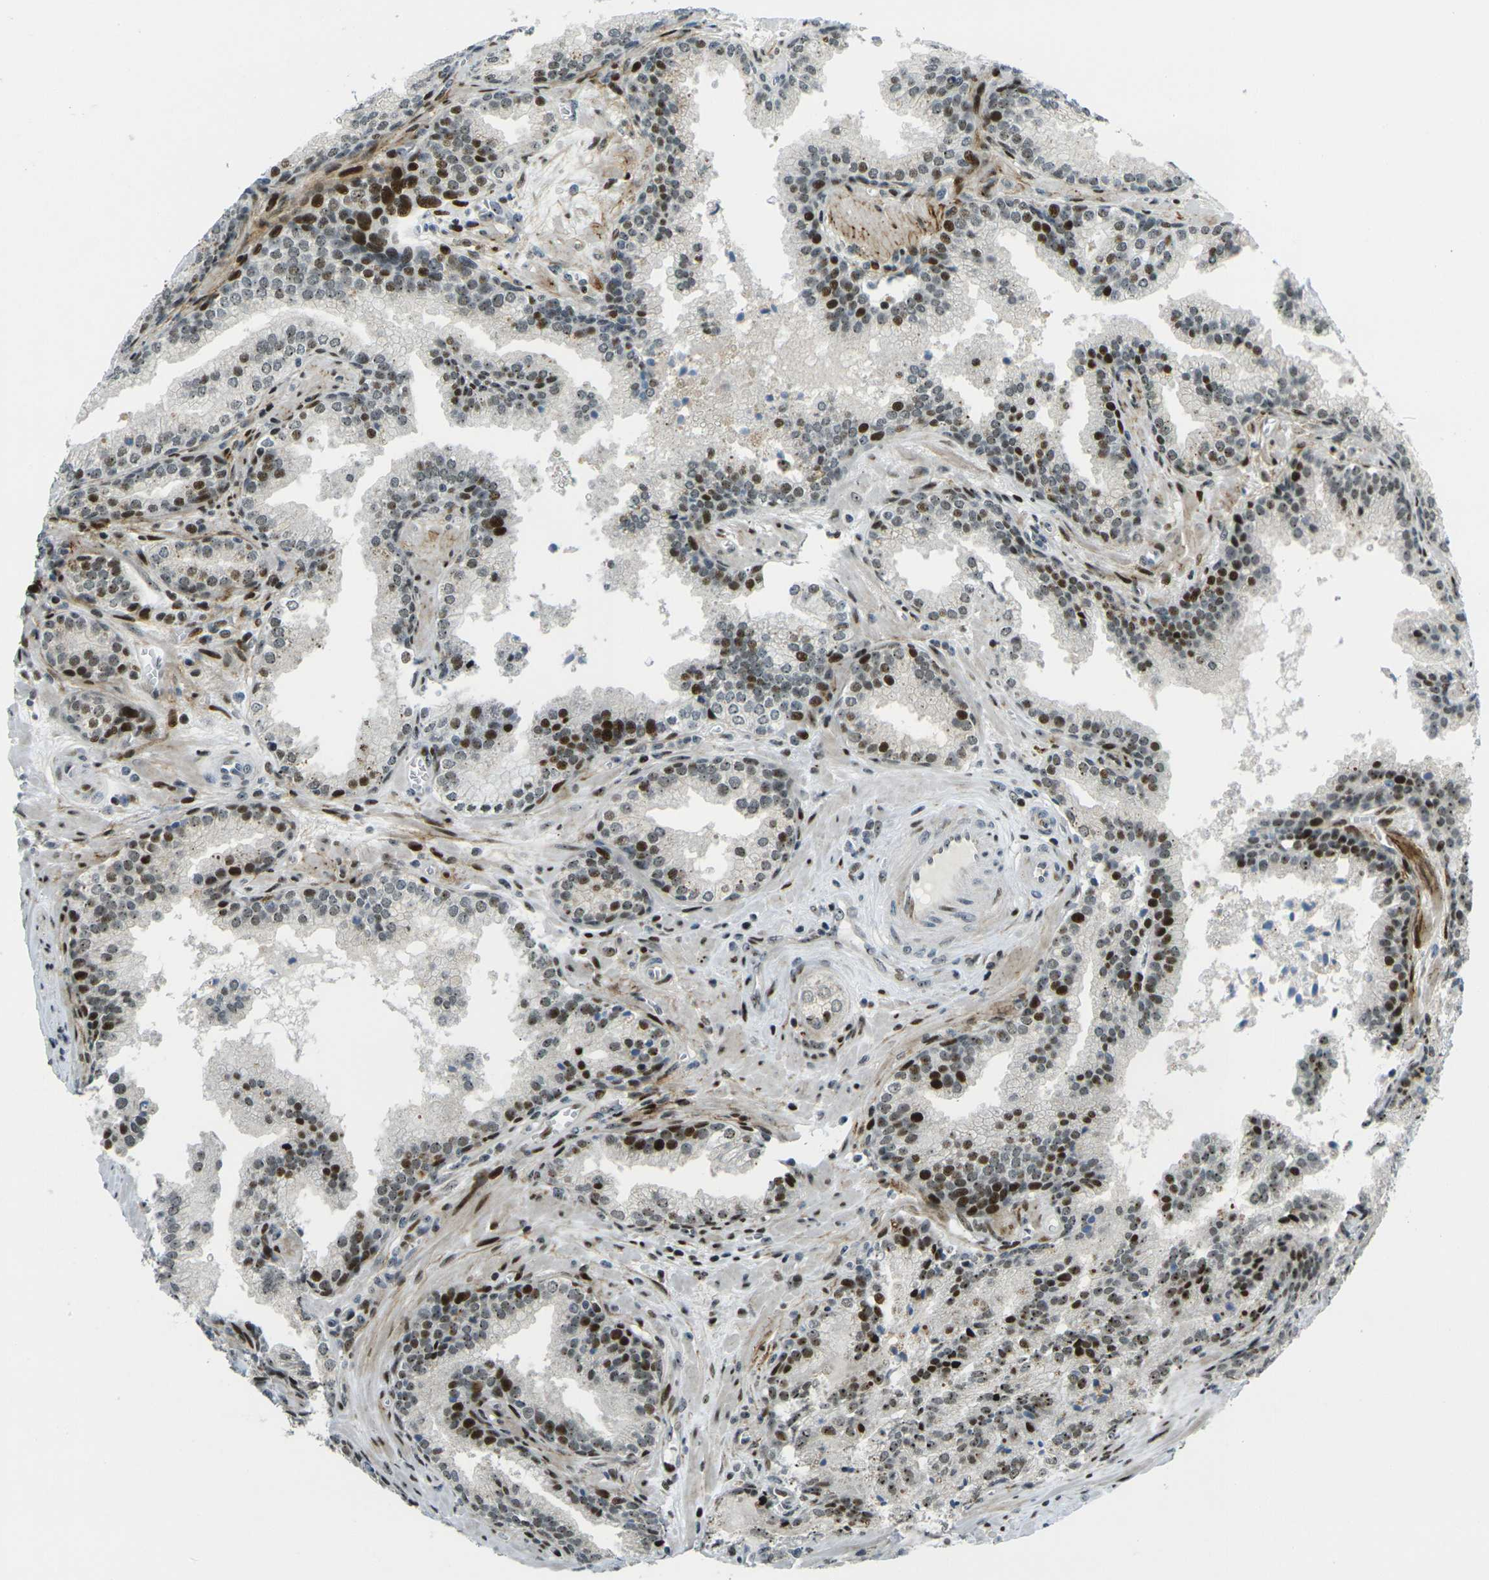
{"staining": {"intensity": "strong", "quantity": "25%-75%", "location": "nuclear"}, "tissue": "prostate cancer", "cell_type": "Tumor cells", "image_type": "cancer", "snomed": [{"axis": "morphology", "description": "Adenocarcinoma, Low grade"}, {"axis": "topography", "description": "Prostate"}], "caption": "Protein staining displays strong nuclear positivity in about 25%-75% of tumor cells in prostate cancer. The staining is performed using DAB (3,3'-diaminobenzidine) brown chromogen to label protein expression. The nuclei are counter-stained blue using hematoxylin.", "gene": "UBE2C", "patient": {"sex": "male", "age": 60}}